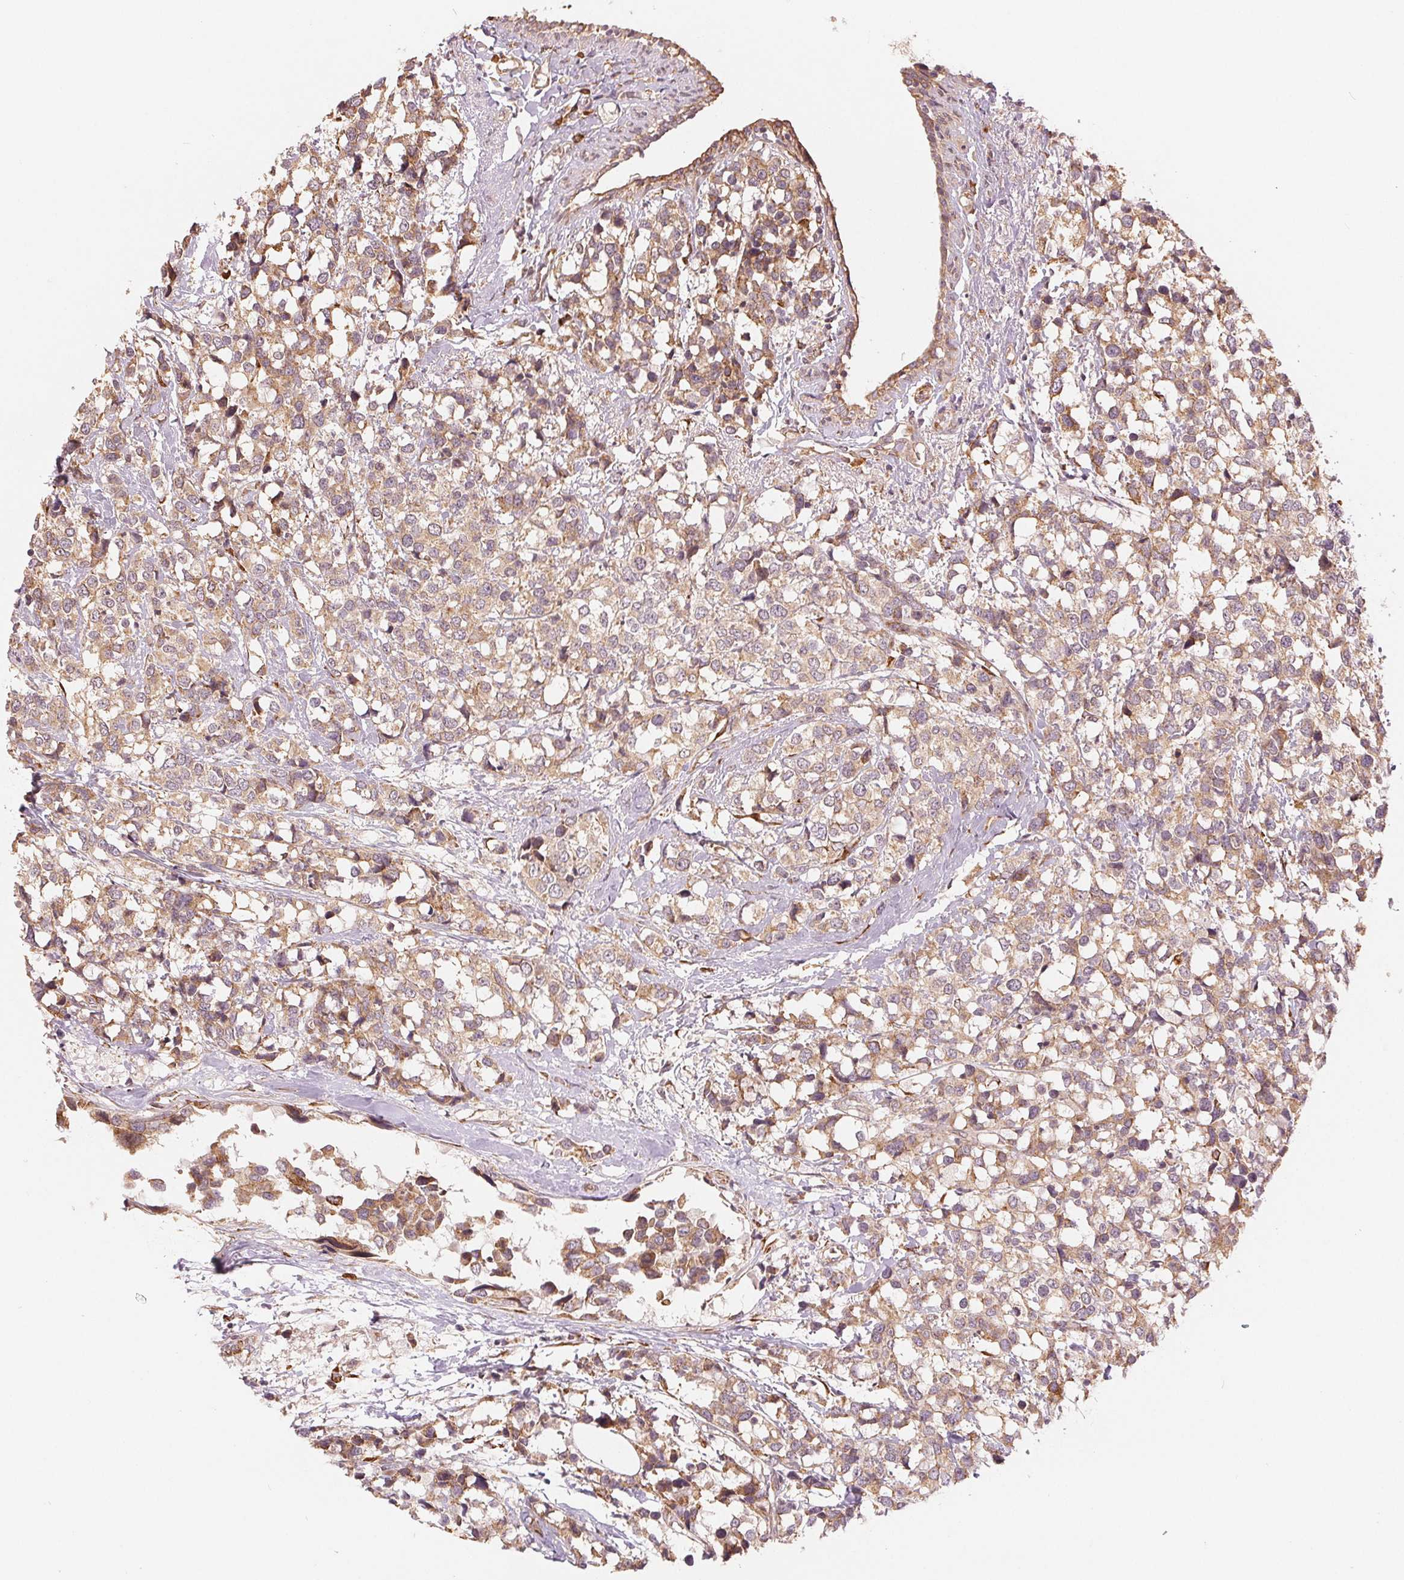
{"staining": {"intensity": "moderate", "quantity": ">75%", "location": "cytoplasmic/membranous"}, "tissue": "breast cancer", "cell_type": "Tumor cells", "image_type": "cancer", "snomed": [{"axis": "morphology", "description": "Lobular carcinoma"}, {"axis": "topography", "description": "Breast"}], "caption": "Immunohistochemistry (IHC) image of neoplastic tissue: lobular carcinoma (breast) stained using IHC demonstrates medium levels of moderate protein expression localized specifically in the cytoplasmic/membranous of tumor cells, appearing as a cytoplasmic/membranous brown color.", "gene": "SLC20A1", "patient": {"sex": "female", "age": 59}}